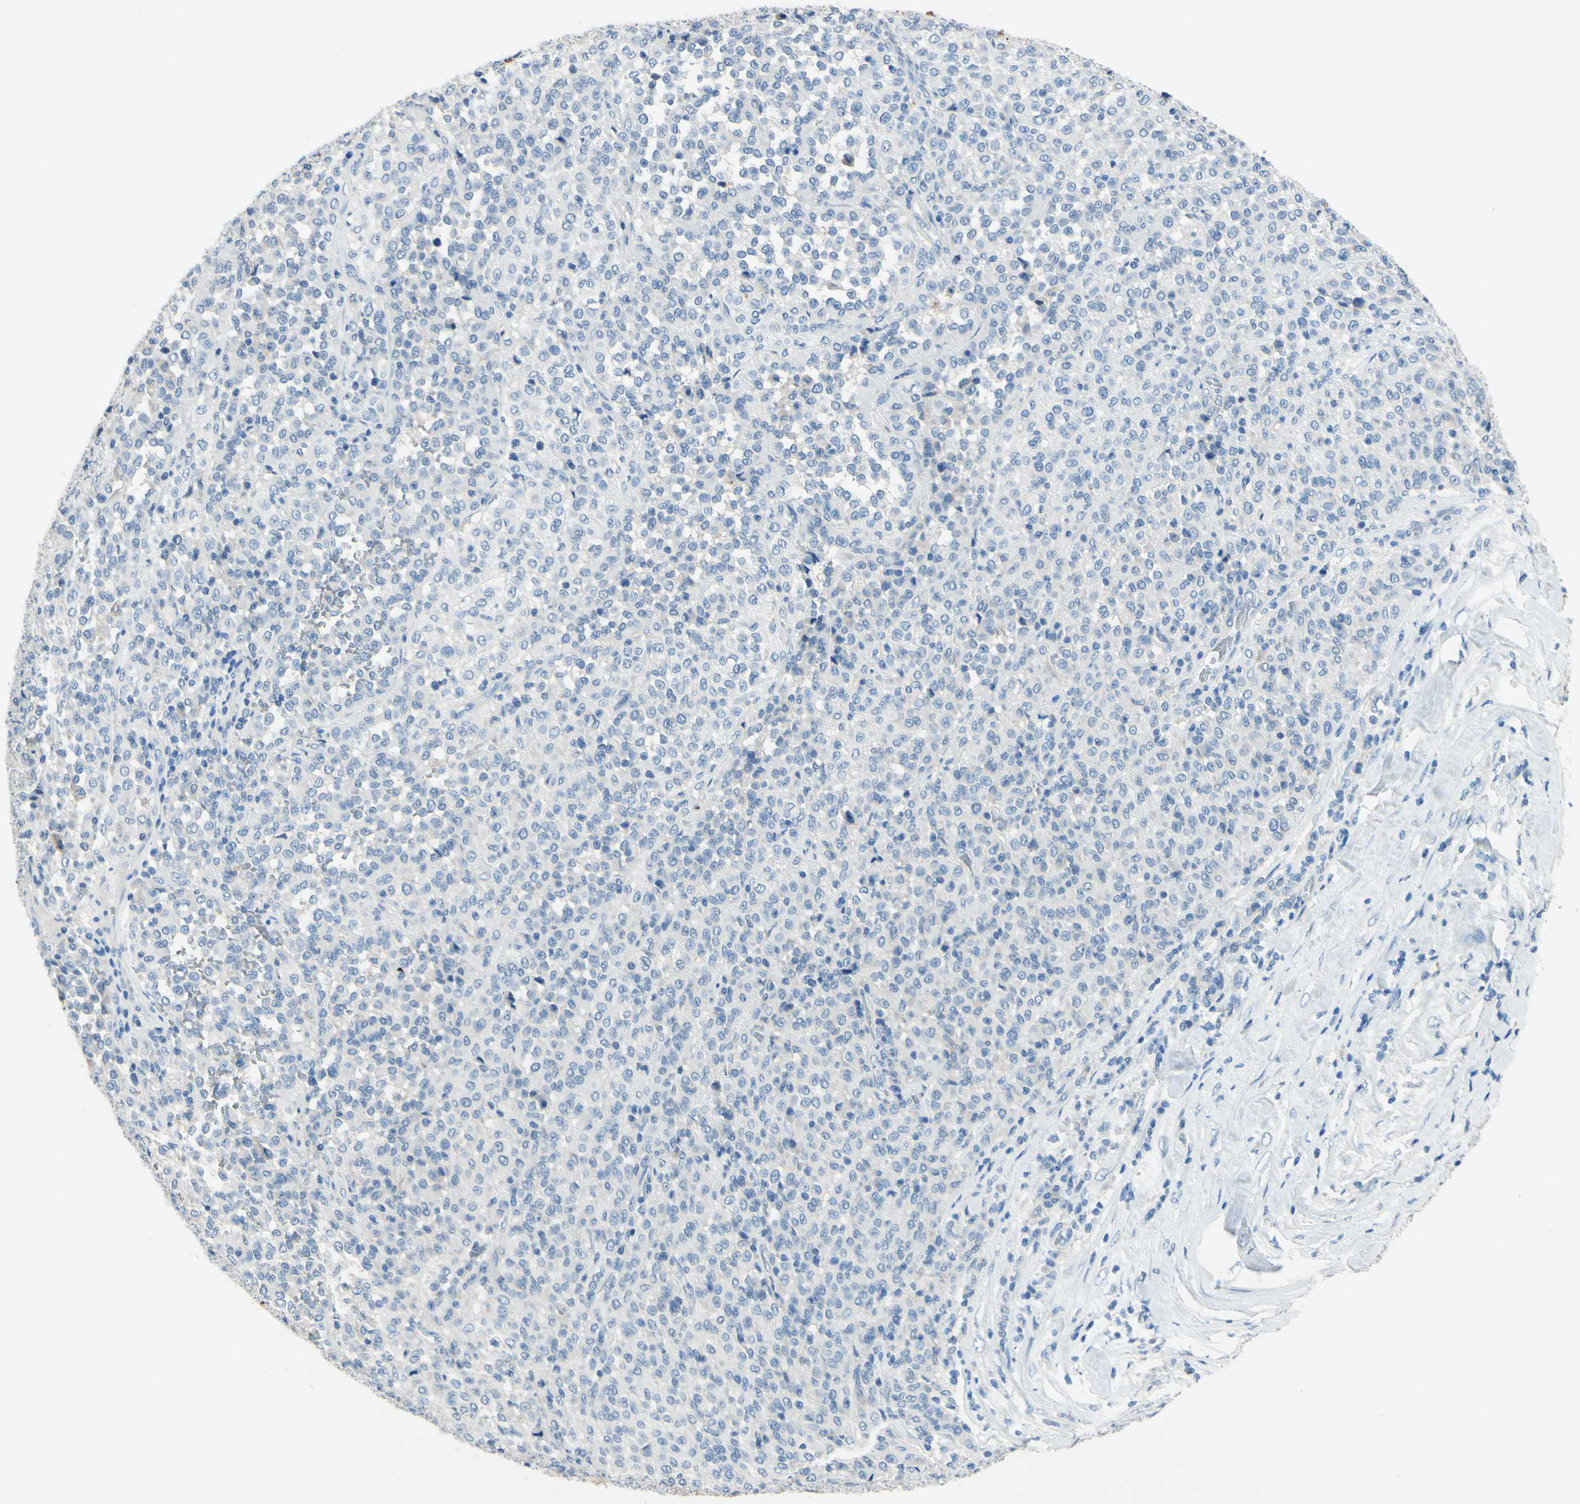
{"staining": {"intensity": "negative", "quantity": "none", "location": "none"}, "tissue": "melanoma", "cell_type": "Tumor cells", "image_type": "cancer", "snomed": [{"axis": "morphology", "description": "Malignant melanoma, Metastatic site"}, {"axis": "topography", "description": "Pancreas"}], "caption": "An IHC histopathology image of malignant melanoma (metastatic site) is shown. There is no staining in tumor cells of malignant melanoma (metastatic site). (DAB immunohistochemistry visualized using brightfield microscopy, high magnification).", "gene": "CDH10", "patient": {"sex": "female", "age": 30}}